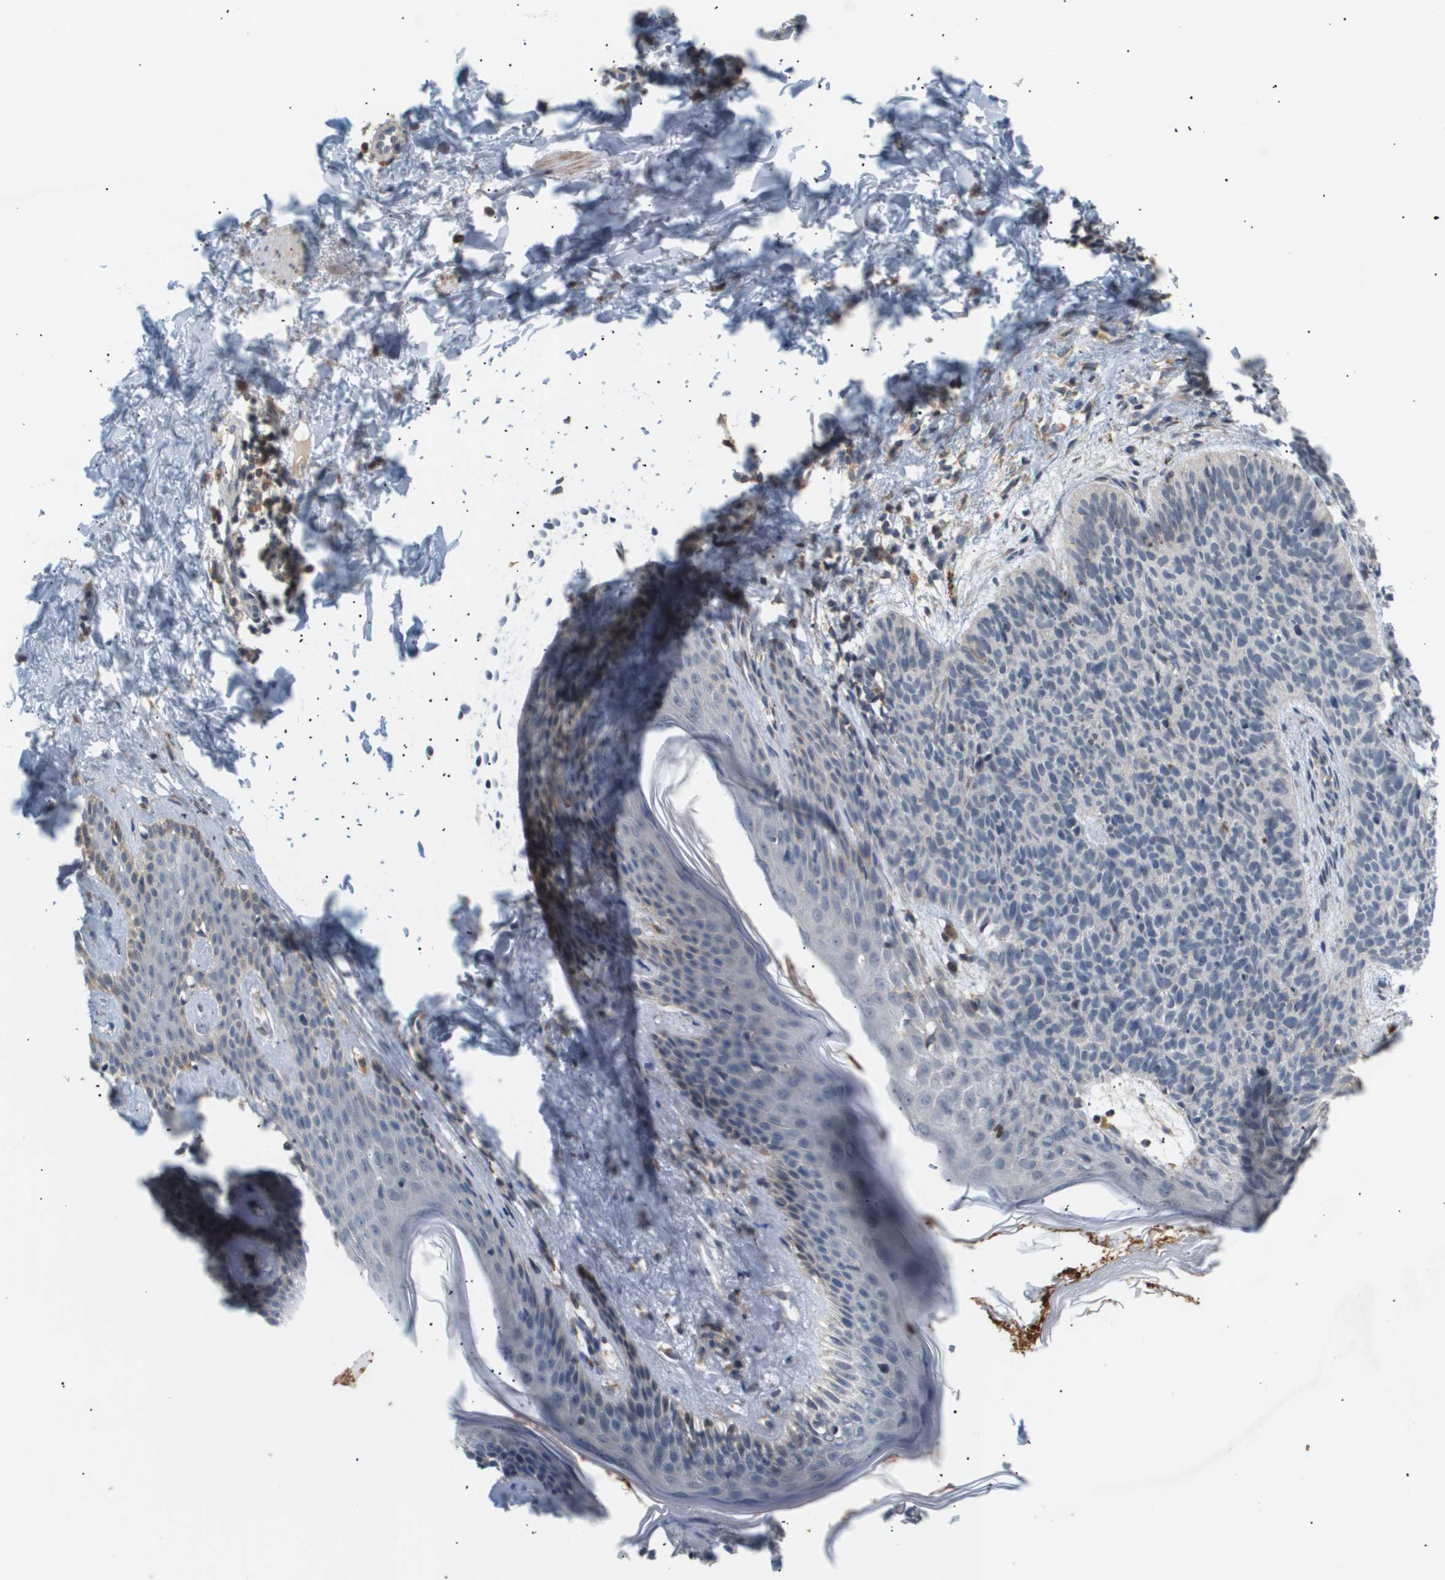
{"staining": {"intensity": "negative", "quantity": "none", "location": "none"}, "tissue": "skin cancer", "cell_type": "Tumor cells", "image_type": "cancer", "snomed": [{"axis": "morphology", "description": "Basal cell carcinoma"}, {"axis": "topography", "description": "Skin"}], "caption": "This is a photomicrograph of immunohistochemistry staining of skin basal cell carcinoma, which shows no positivity in tumor cells.", "gene": "CORO2B", "patient": {"sex": "male", "age": 60}}